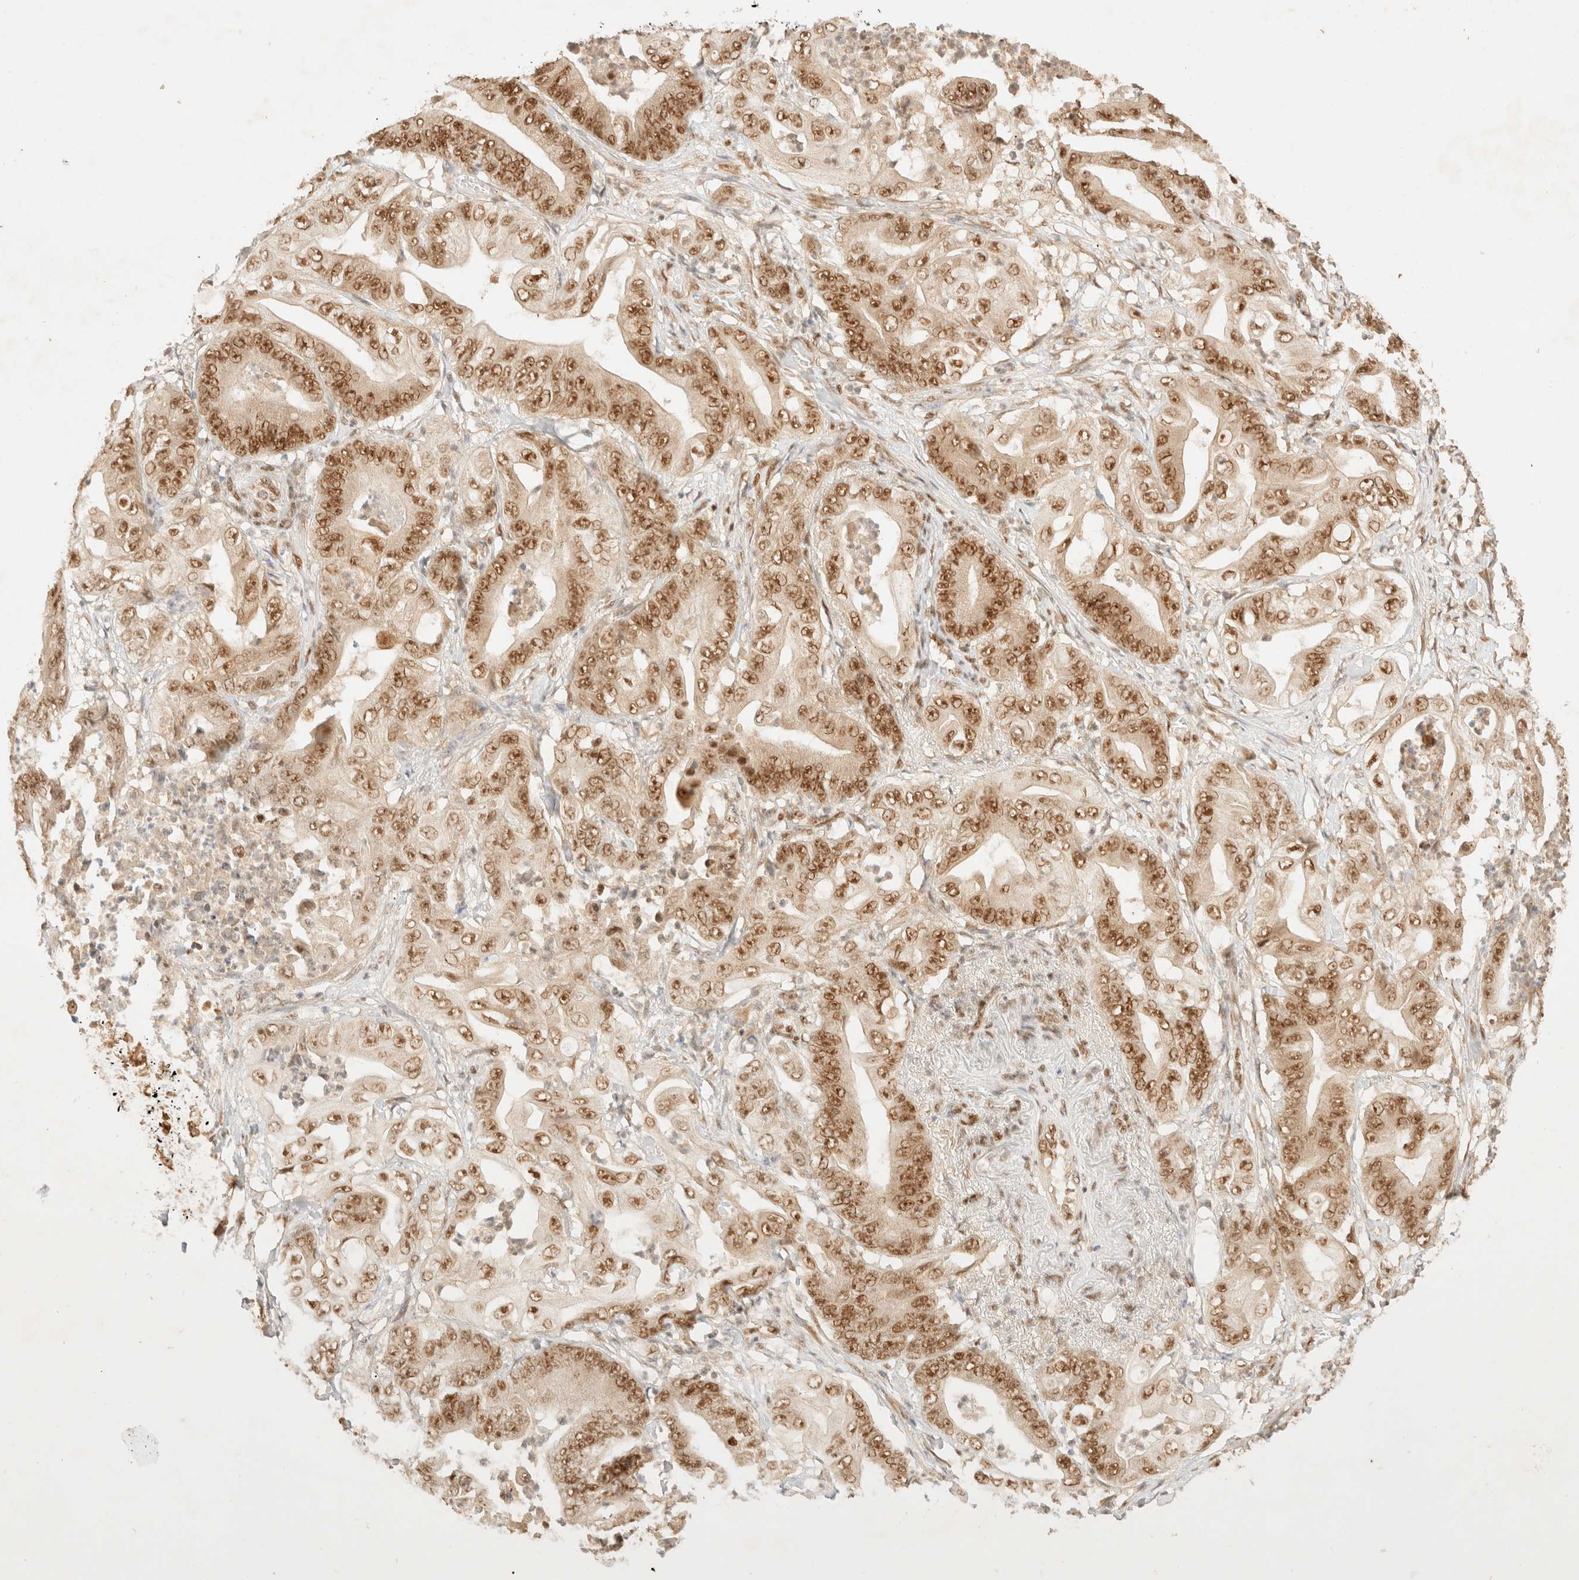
{"staining": {"intensity": "strong", "quantity": ">75%", "location": "nuclear"}, "tissue": "stomach cancer", "cell_type": "Tumor cells", "image_type": "cancer", "snomed": [{"axis": "morphology", "description": "Adenocarcinoma, NOS"}, {"axis": "topography", "description": "Stomach"}], "caption": "A photomicrograph showing strong nuclear staining in about >75% of tumor cells in stomach adenocarcinoma, as visualized by brown immunohistochemical staining.", "gene": "ZNF768", "patient": {"sex": "female", "age": 73}}